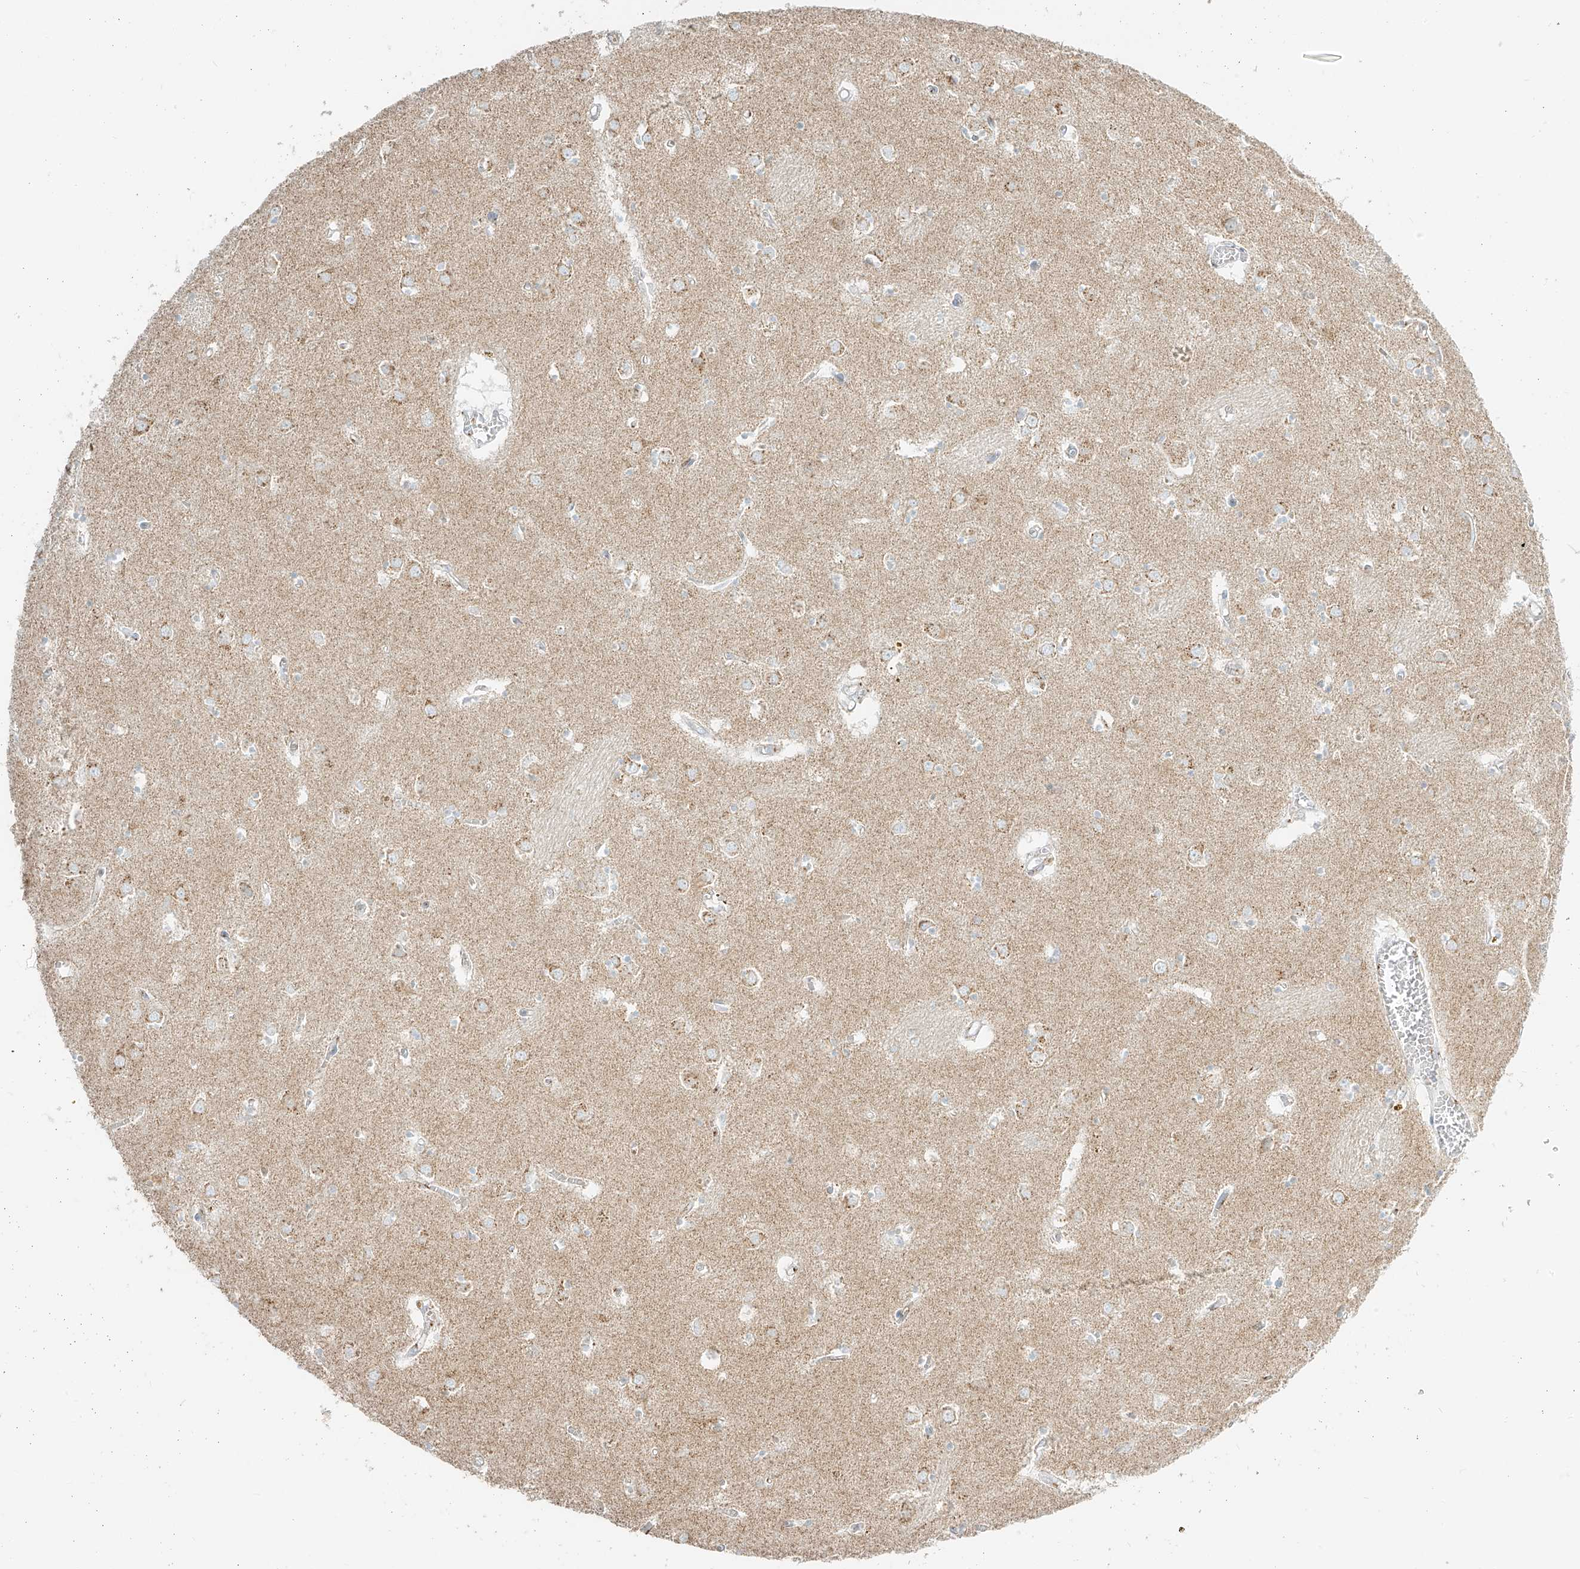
{"staining": {"intensity": "negative", "quantity": "none", "location": "none"}, "tissue": "caudate", "cell_type": "Glial cells", "image_type": "normal", "snomed": [{"axis": "morphology", "description": "Normal tissue, NOS"}, {"axis": "topography", "description": "Lateral ventricle wall"}], "caption": "IHC micrograph of unremarkable caudate: human caudate stained with DAB (3,3'-diaminobenzidine) shows no significant protein staining in glial cells. (Stains: DAB (3,3'-diaminobenzidine) IHC with hematoxylin counter stain, Microscopy: brightfield microscopy at high magnification).", "gene": "TMEM87B", "patient": {"sex": "male", "age": 70}}